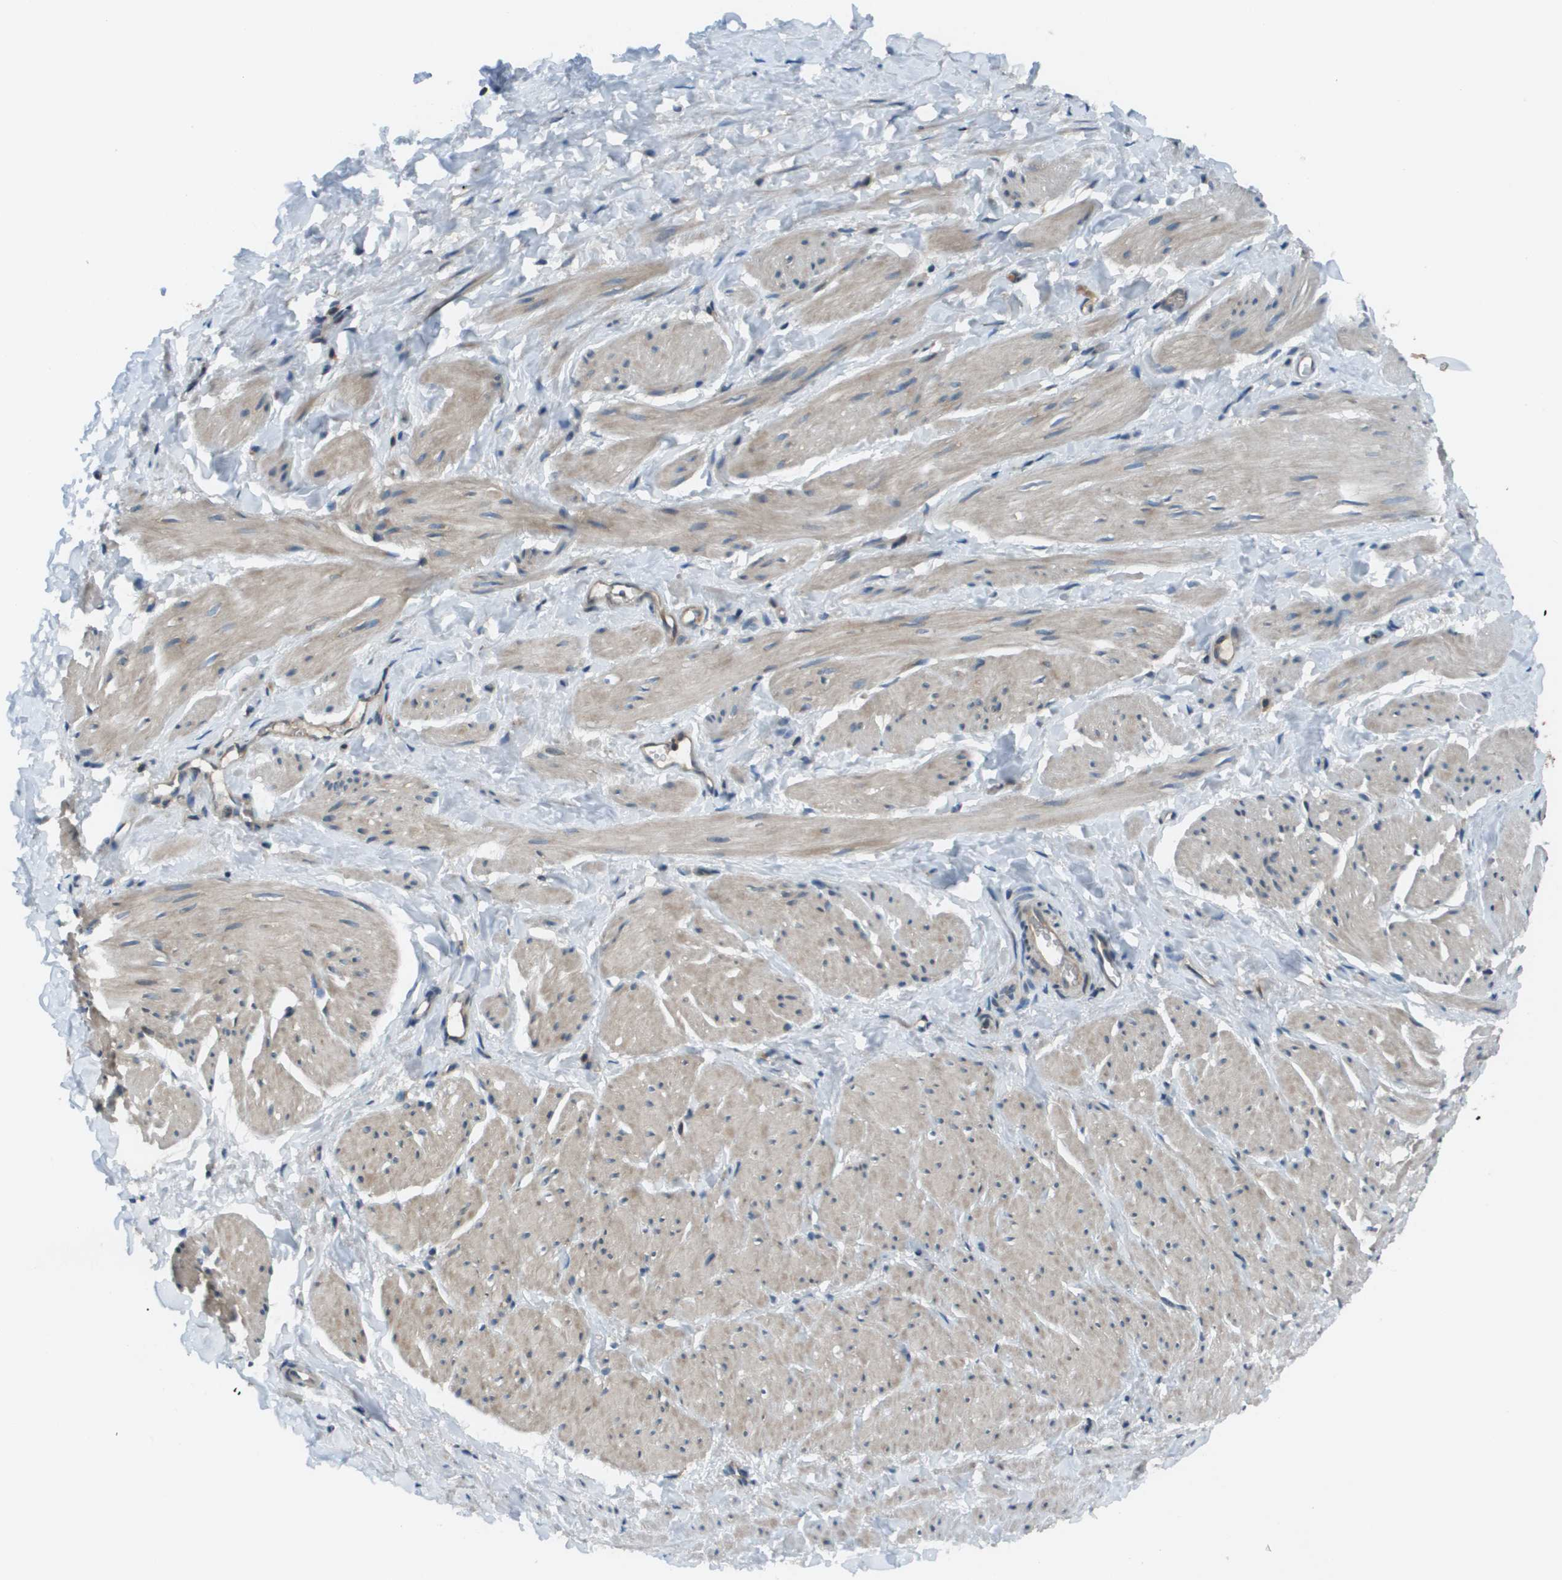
{"staining": {"intensity": "weak", "quantity": ">75%", "location": "cytoplasmic/membranous"}, "tissue": "smooth muscle", "cell_type": "Smooth muscle cells", "image_type": "normal", "snomed": [{"axis": "morphology", "description": "Normal tissue, NOS"}, {"axis": "topography", "description": "Smooth muscle"}], "caption": "Smooth muscle was stained to show a protein in brown. There is low levels of weak cytoplasmic/membranous staining in about >75% of smooth muscle cells. Using DAB (3,3'-diaminobenzidine) (brown) and hematoxylin (blue) stains, captured at high magnification using brightfield microscopy.", "gene": "EIF3B", "patient": {"sex": "male", "age": 16}}